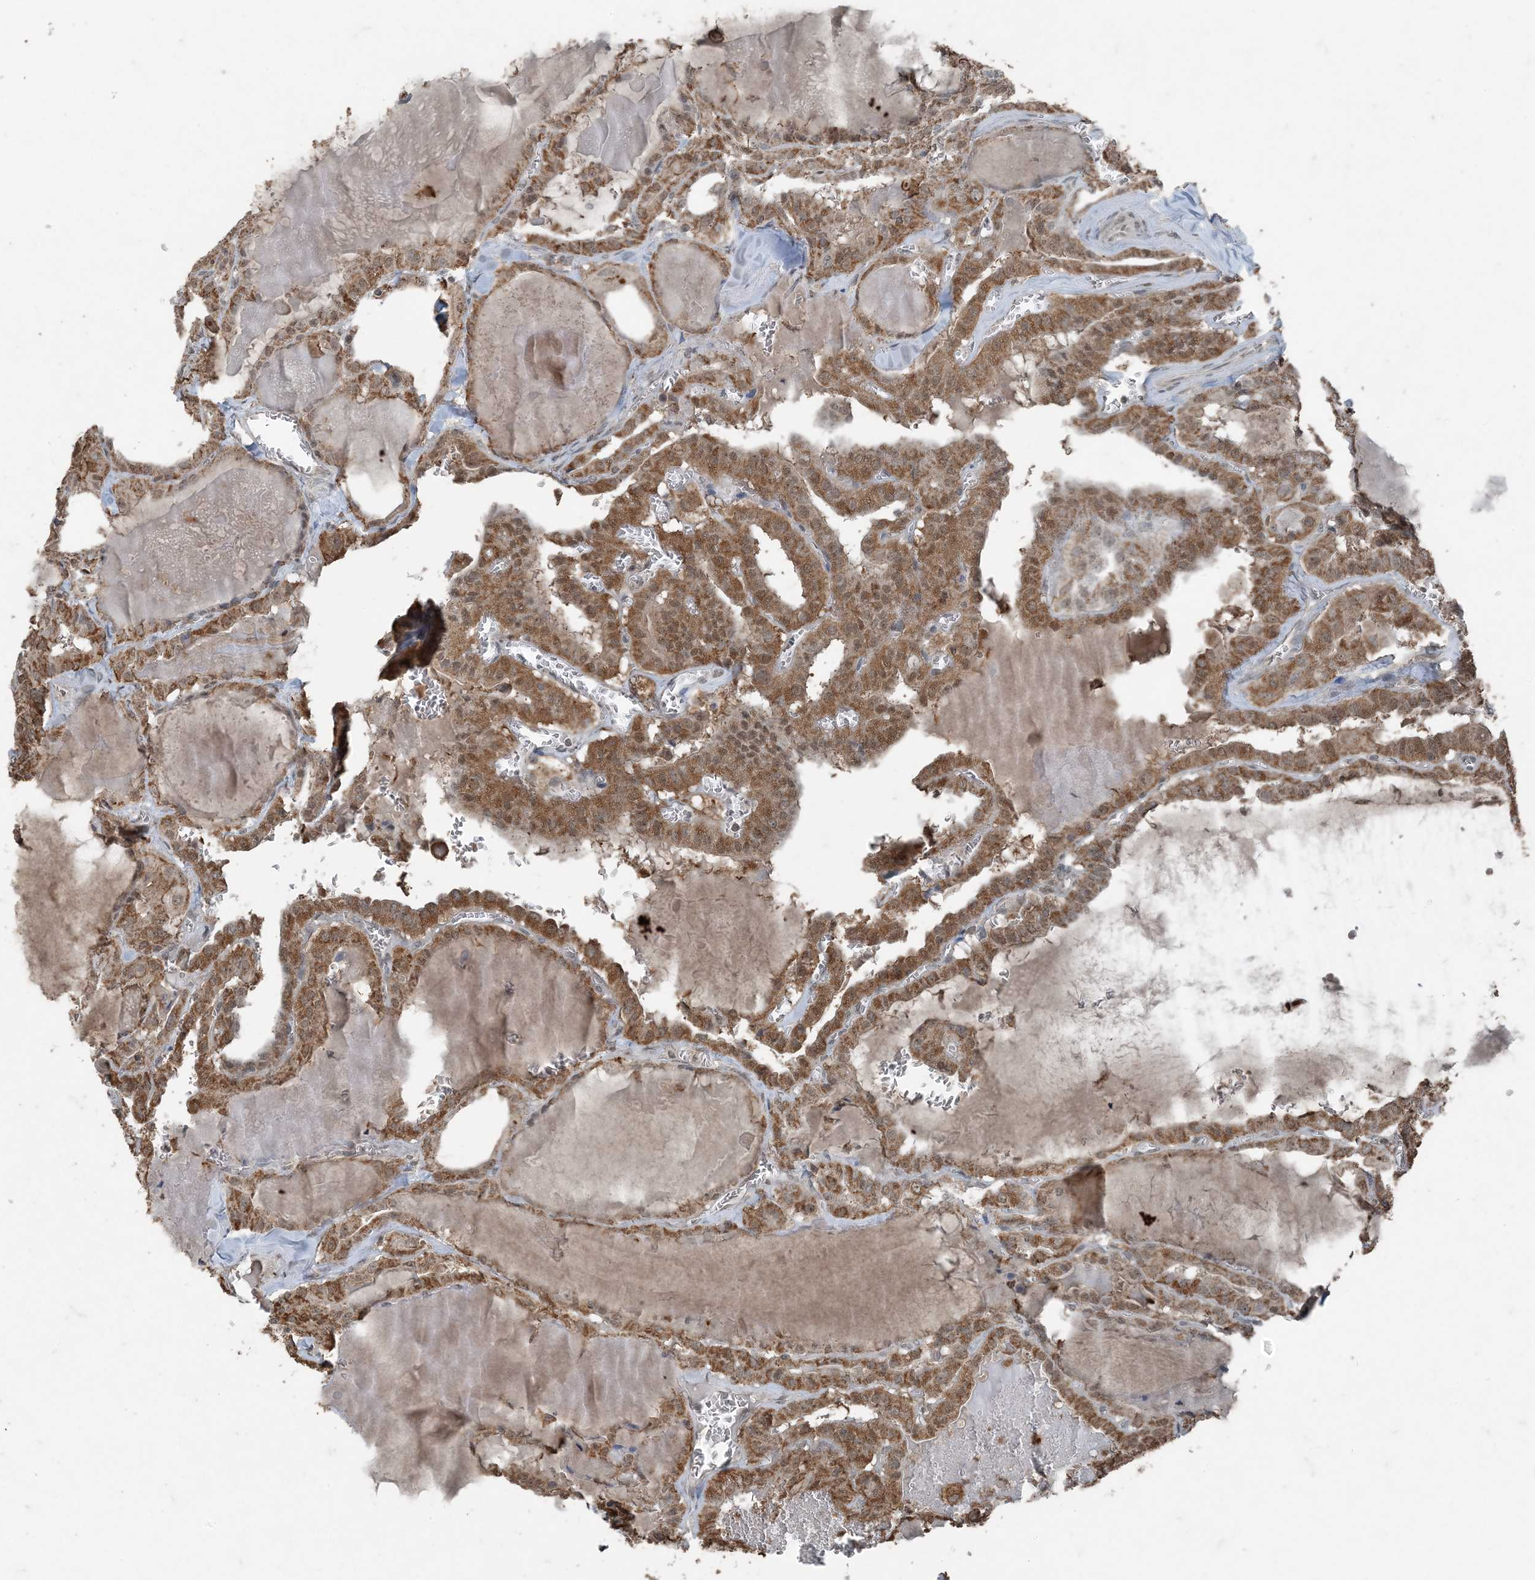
{"staining": {"intensity": "moderate", "quantity": ">75%", "location": "cytoplasmic/membranous,nuclear"}, "tissue": "thyroid cancer", "cell_type": "Tumor cells", "image_type": "cancer", "snomed": [{"axis": "morphology", "description": "Papillary adenocarcinoma, NOS"}, {"axis": "topography", "description": "Thyroid gland"}], "caption": "IHC staining of thyroid papillary adenocarcinoma, which exhibits medium levels of moderate cytoplasmic/membranous and nuclear positivity in about >75% of tumor cells indicating moderate cytoplasmic/membranous and nuclear protein expression. The staining was performed using DAB (3,3'-diaminobenzidine) (brown) for protein detection and nuclei were counterstained in hematoxylin (blue).", "gene": "GNL1", "patient": {"sex": "male", "age": 52}}